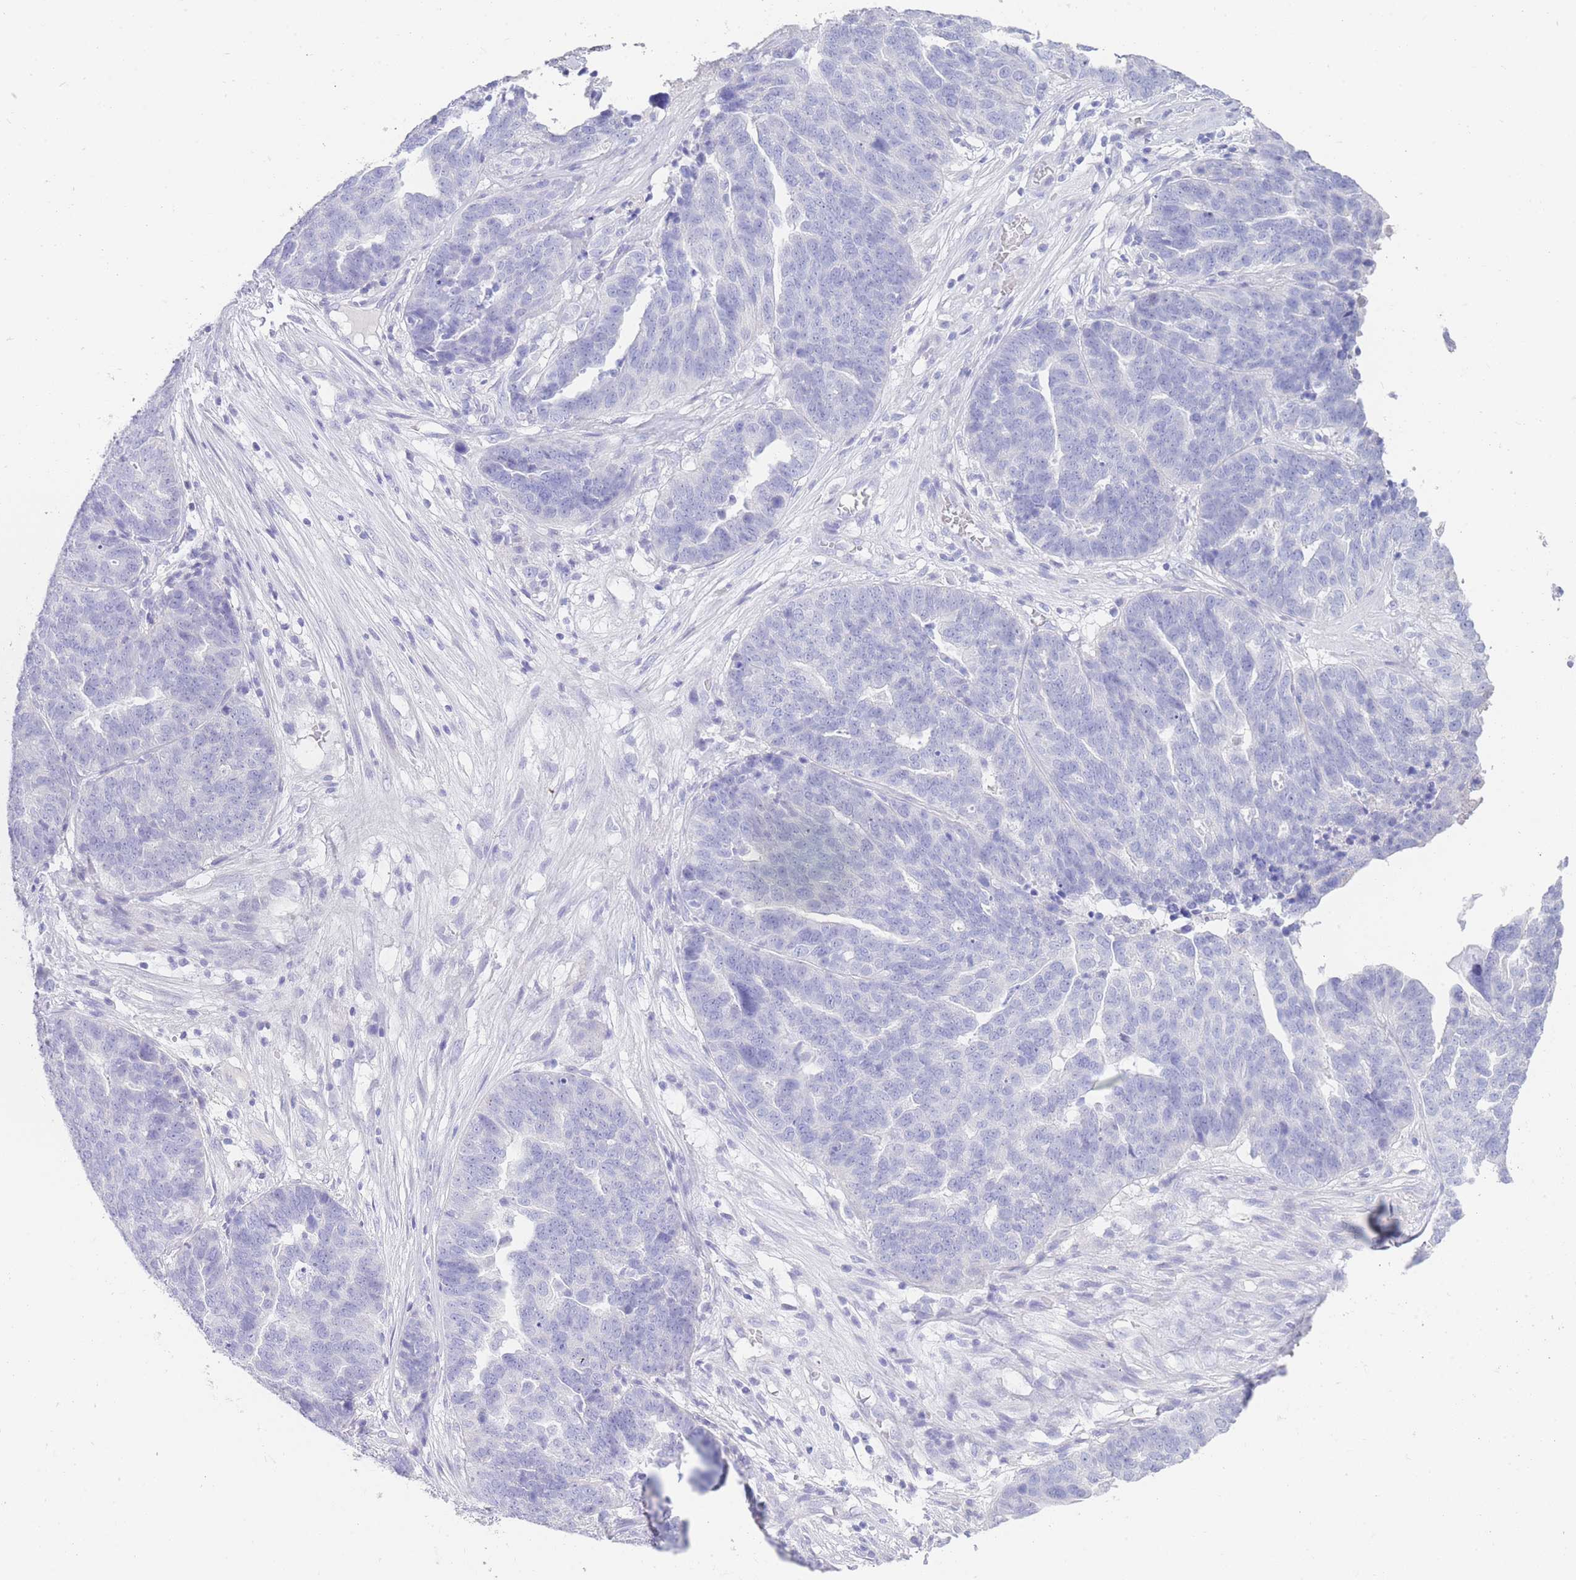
{"staining": {"intensity": "negative", "quantity": "none", "location": "none"}, "tissue": "ovarian cancer", "cell_type": "Tumor cells", "image_type": "cancer", "snomed": [{"axis": "morphology", "description": "Cystadenocarcinoma, serous, NOS"}, {"axis": "topography", "description": "Ovary"}], "caption": "Protein analysis of ovarian cancer (serous cystadenocarcinoma) displays no significant expression in tumor cells.", "gene": "LRRC37A", "patient": {"sex": "female", "age": 59}}